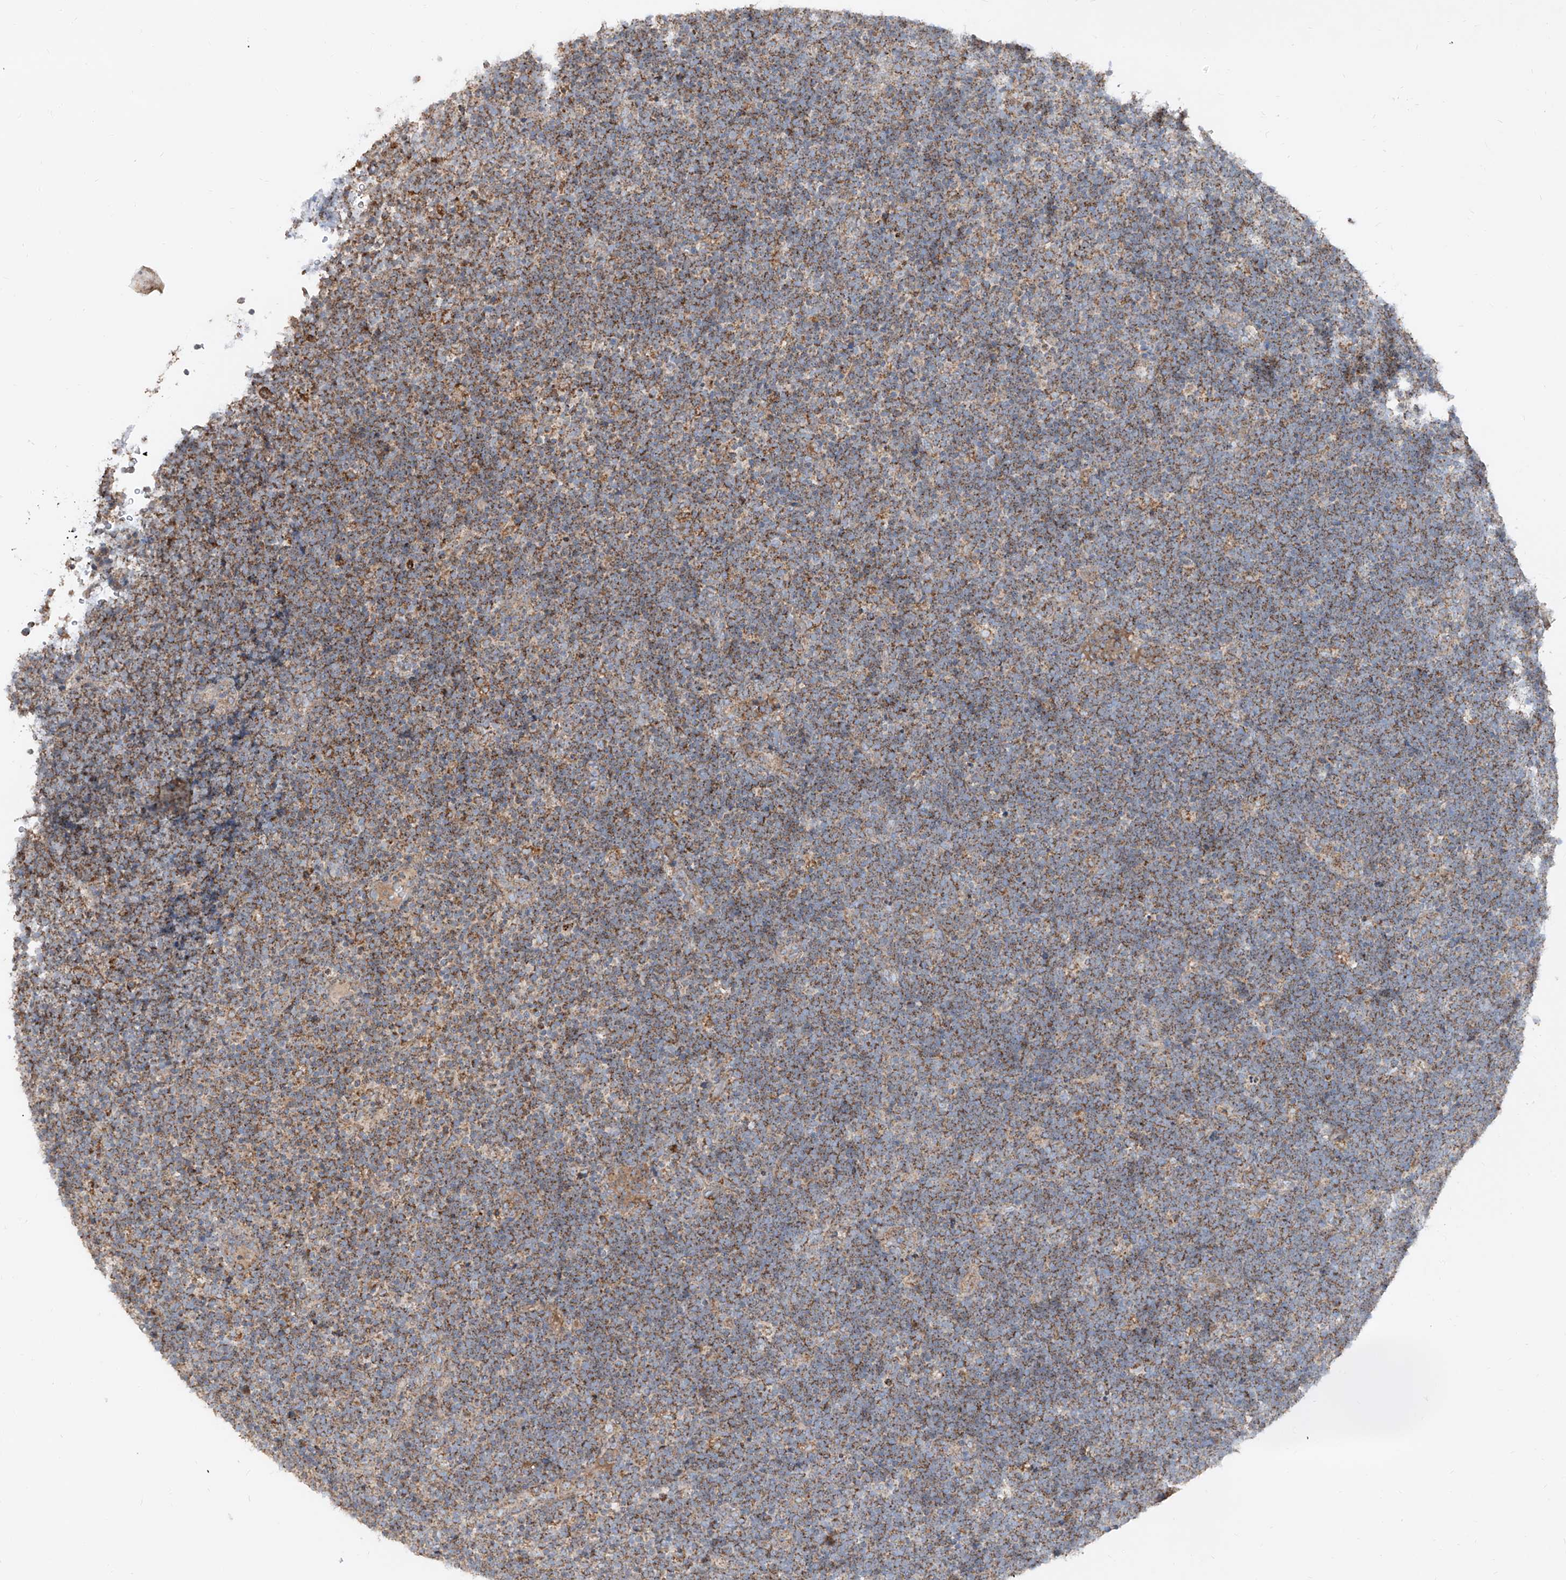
{"staining": {"intensity": "moderate", "quantity": ">75%", "location": "cytoplasmic/membranous"}, "tissue": "lymphoma", "cell_type": "Tumor cells", "image_type": "cancer", "snomed": [{"axis": "morphology", "description": "Malignant lymphoma, non-Hodgkin's type, High grade"}, {"axis": "topography", "description": "Lymph node"}], "caption": "Lymphoma was stained to show a protein in brown. There is medium levels of moderate cytoplasmic/membranous positivity in approximately >75% of tumor cells. The protein is stained brown, and the nuclei are stained in blue (DAB IHC with brightfield microscopy, high magnification).", "gene": "ABCD3", "patient": {"sex": "male", "age": 13}}